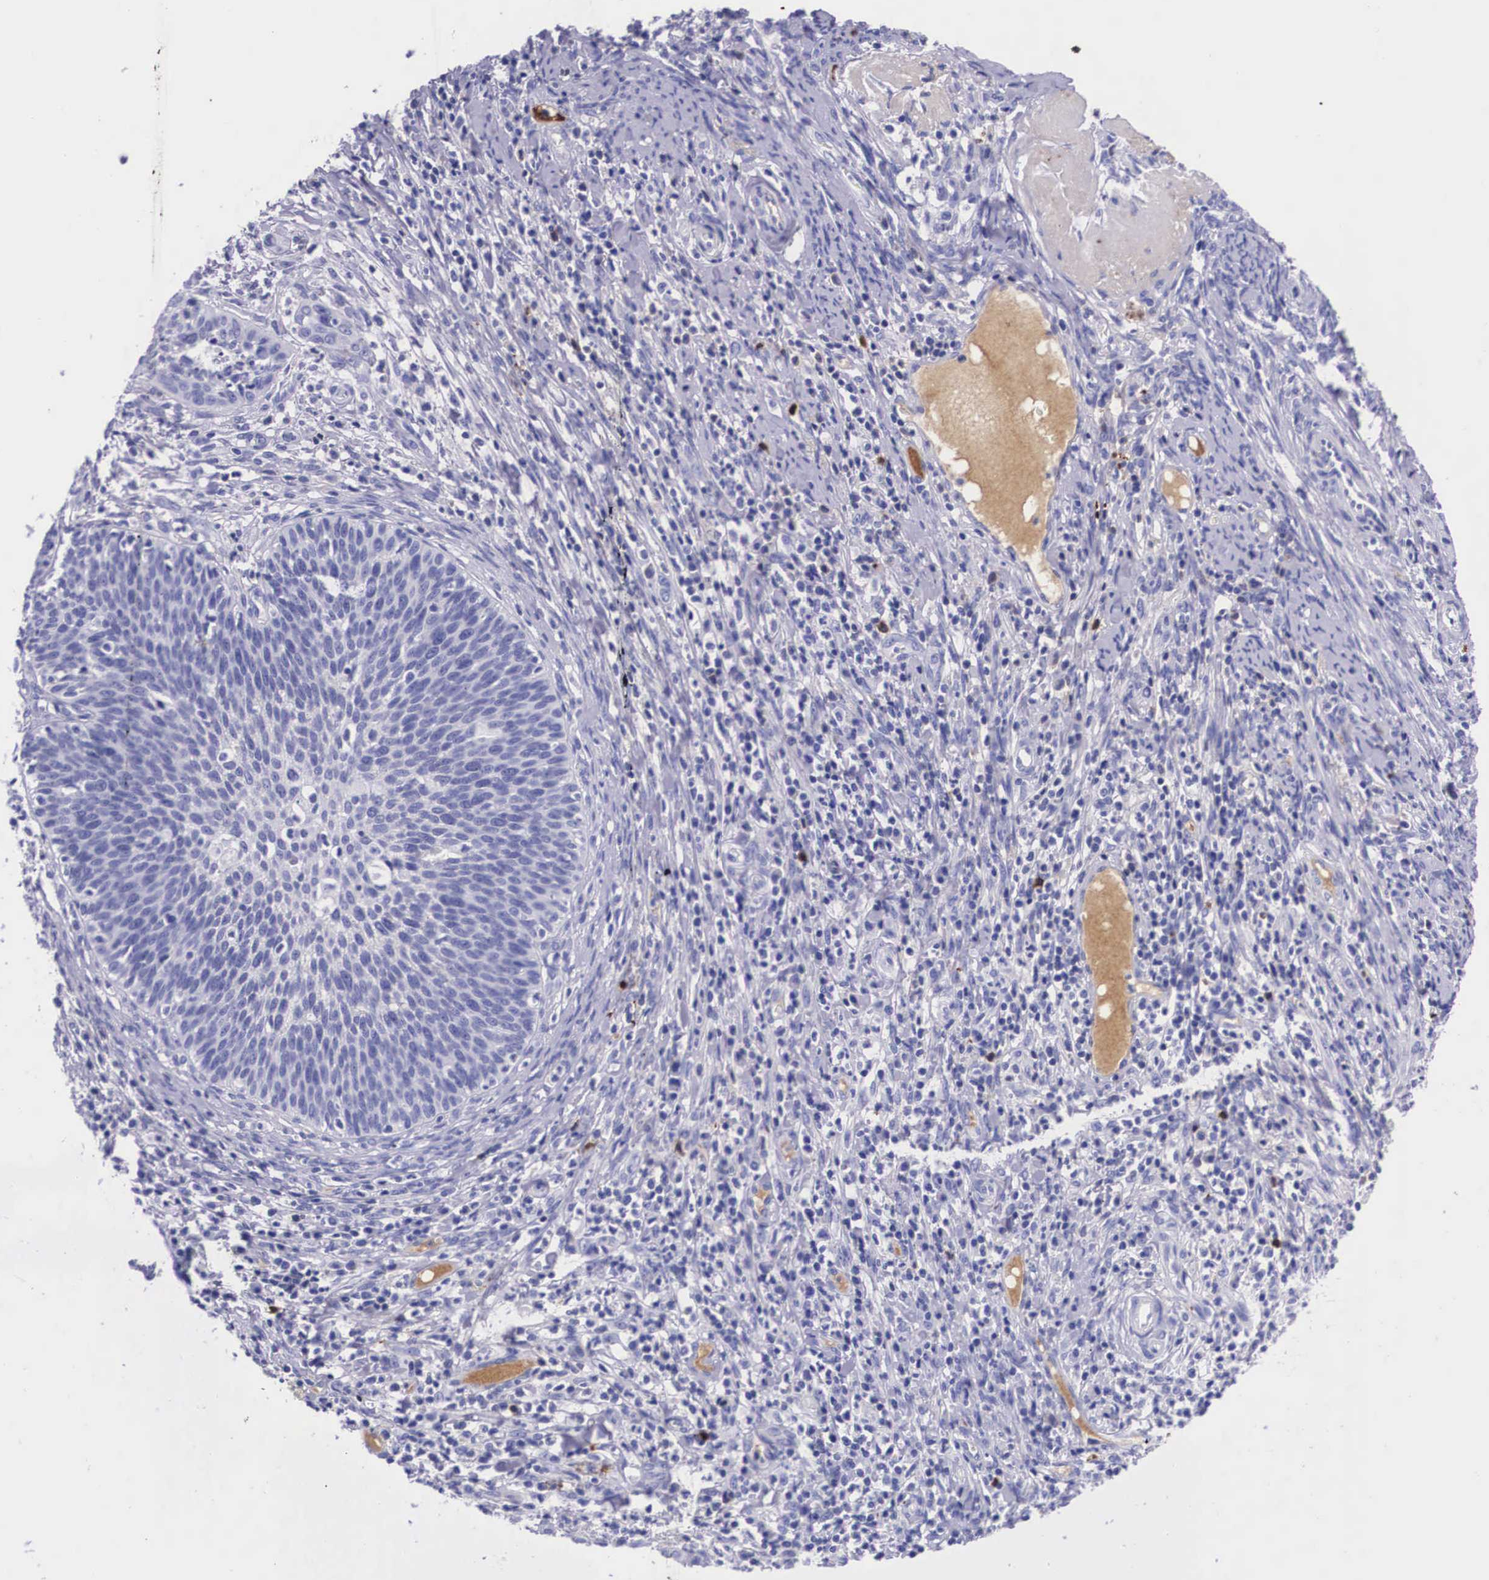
{"staining": {"intensity": "negative", "quantity": "none", "location": "none"}, "tissue": "cervical cancer", "cell_type": "Tumor cells", "image_type": "cancer", "snomed": [{"axis": "morphology", "description": "Squamous cell carcinoma, NOS"}, {"axis": "topography", "description": "Cervix"}], "caption": "Tumor cells are negative for protein expression in human cervical cancer (squamous cell carcinoma). (Brightfield microscopy of DAB (3,3'-diaminobenzidine) immunohistochemistry (IHC) at high magnification).", "gene": "PLG", "patient": {"sex": "female", "age": 41}}